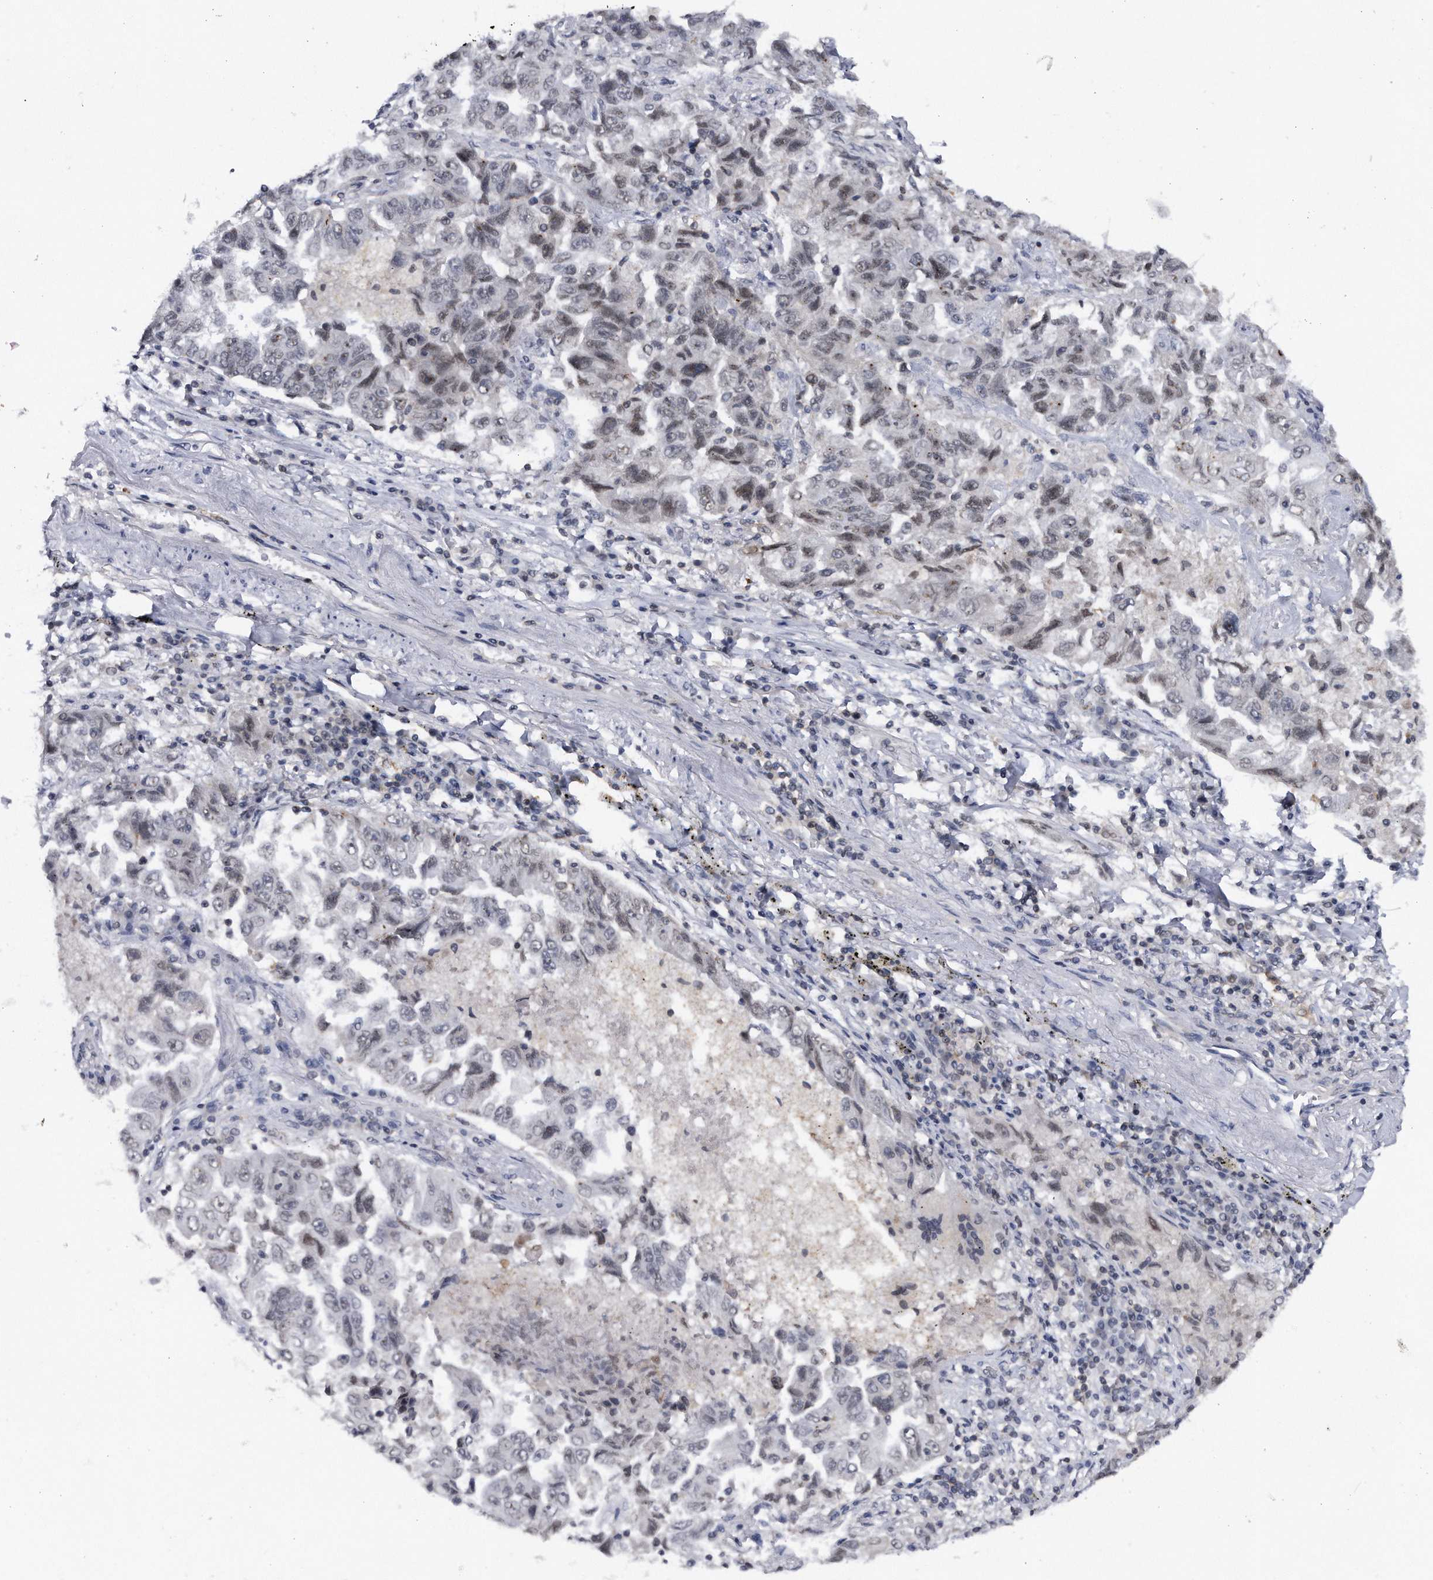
{"staining": {"intensity": "weak", "quantity": "<25%", "location": "nuclear"}, "tissue": "lung cancer", "cell_type": "Tumor cells", "image_type": "cancer", "snomed": [{"axis": "morphology", "description": "Adenocarcinoma, NOS"}, {"axis": "topography", "description": "Lung"}], "caption": "The IHC image has no significant expression in tumor cells of lung cancer (adenocarcinoma) tissue.", "gene": "VIRMA", "patient": {"sex": "female", "age": 51}}